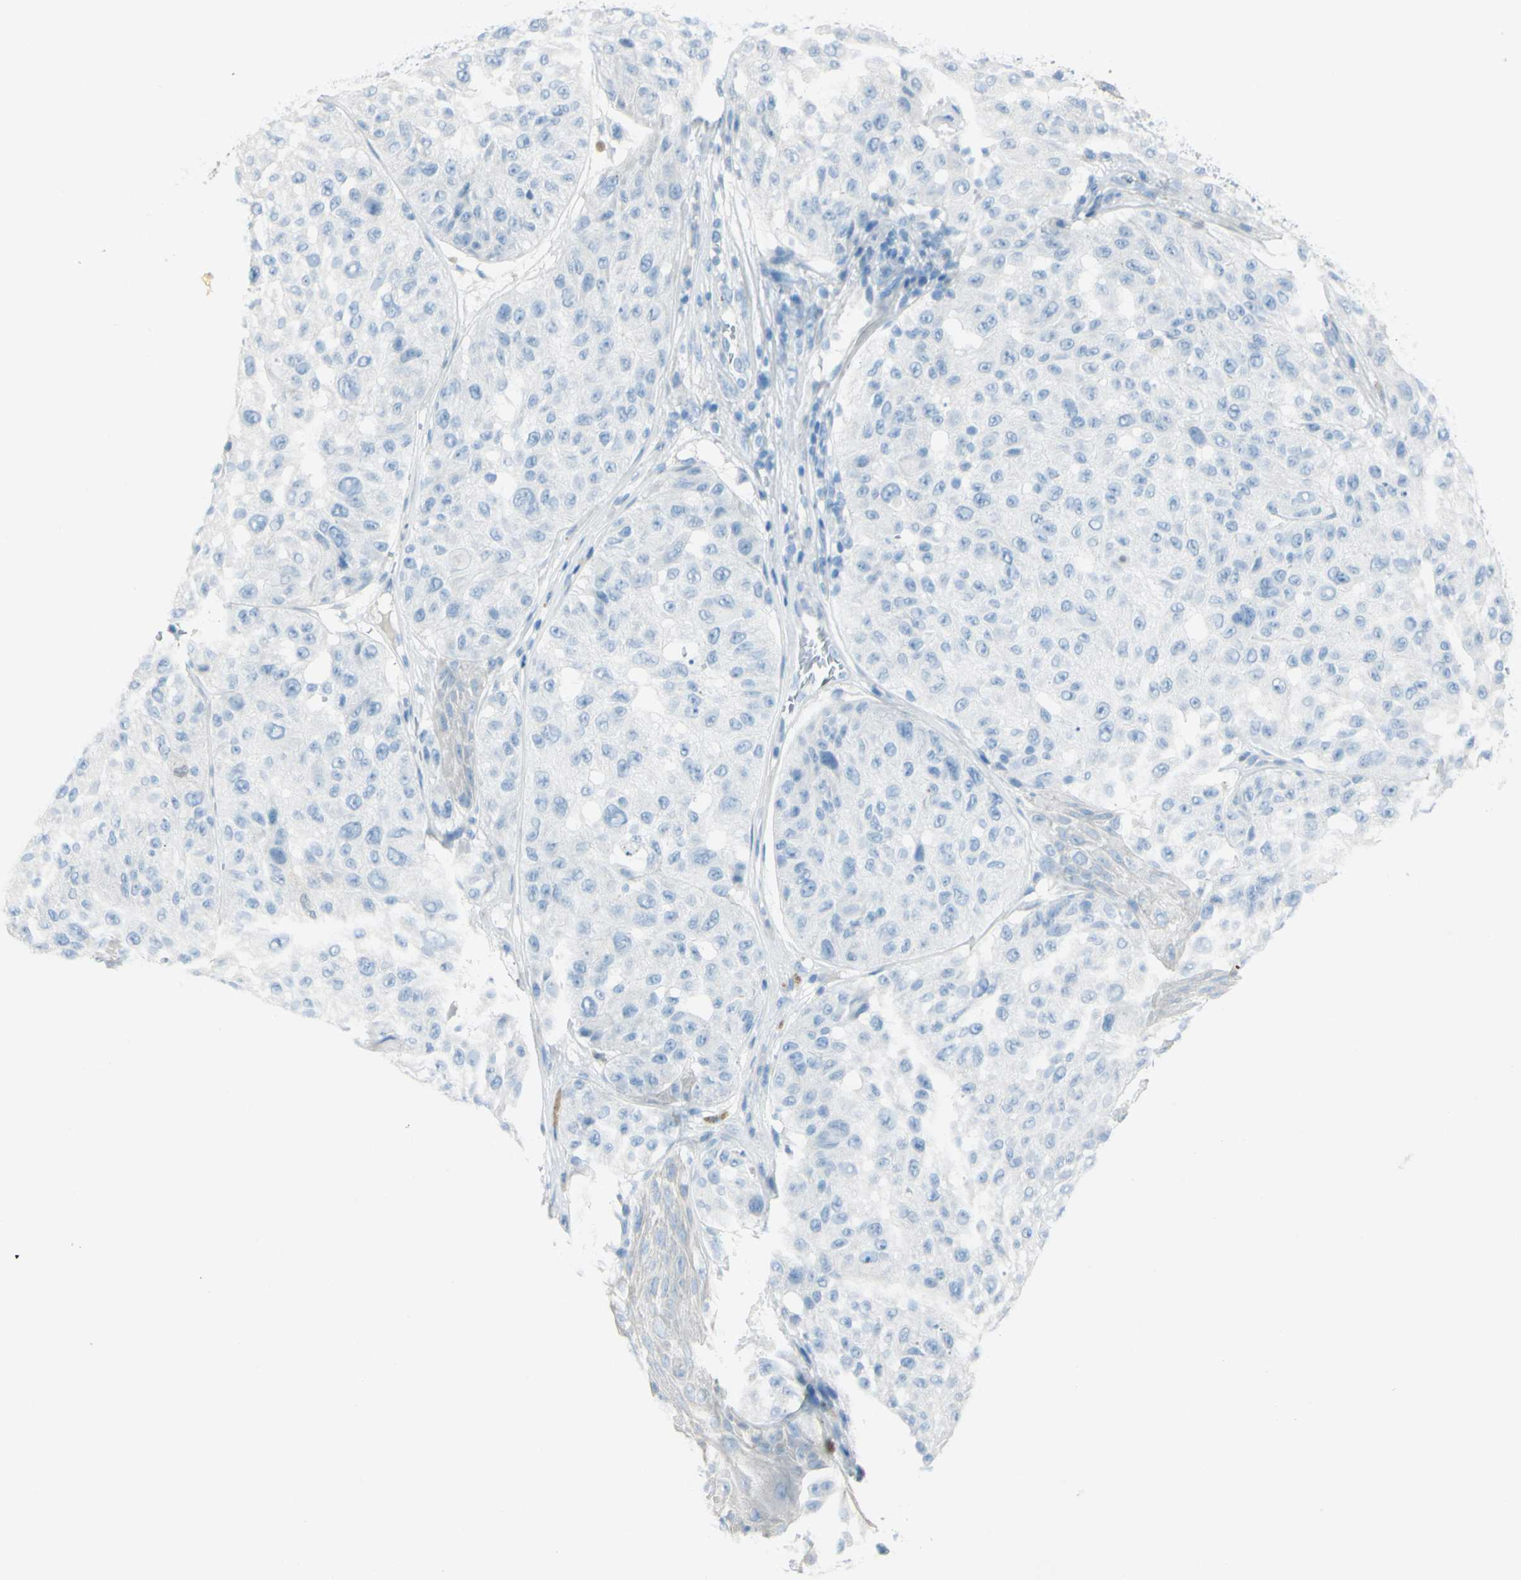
{"staining": {"intensity": "negative", "quantity": "none", "location": "none"}, "tissue": "melanoma", "cell_type": "Tumor cells", "image_type": "cancer", "snomed": [{"axis": "morphology", "description": "Malignant melanoma, NOS"}, {"axis": "topography", "description": "Skin"}], "caption": "Tumor cells are negative for protein expression in human melanoma.", "gene": "TFPI2", "patient": {"sex": "female", "age": 46}}